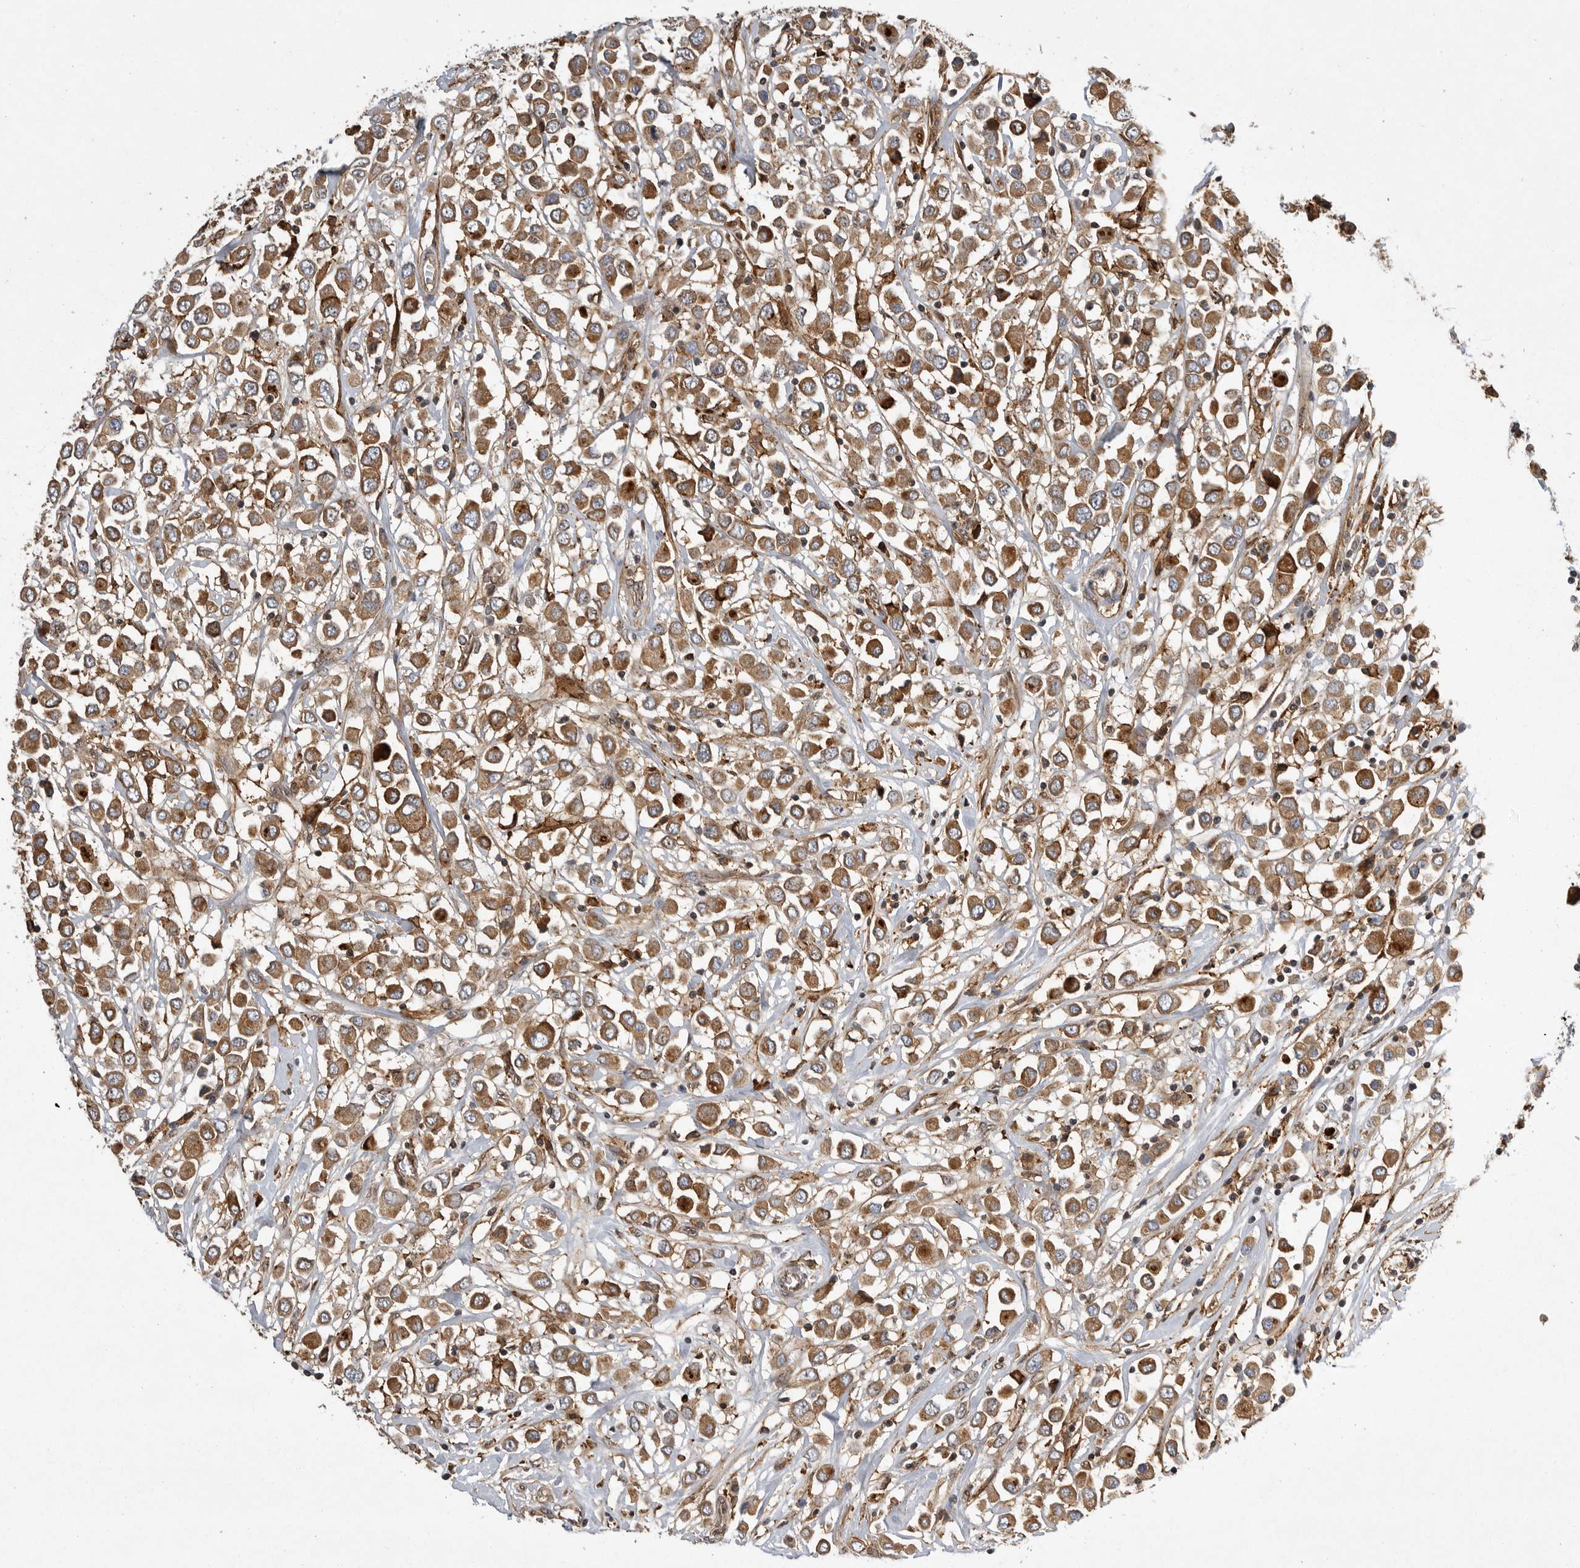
{"staining": {"intensity": "moderate", "quantity": ">75%", "location": "cytoplasmic/membranous"}, "tissue": "breast cancer", "cell_type": "Tumor cells", "image_type": "cancer", "snomed": [{"axis": "morphology", "description": "Duct carcinoma"}, {"axis": "topography", "description": "Breast"}], "caption": "A brown stain shows moderate cytoplasmic/membranous expression of a protein in human breast cancer (invasive ductal carcinoma) tumor cells.", "gene": "NECTIN1", "patient": {"sex": "female", "age": 61}}